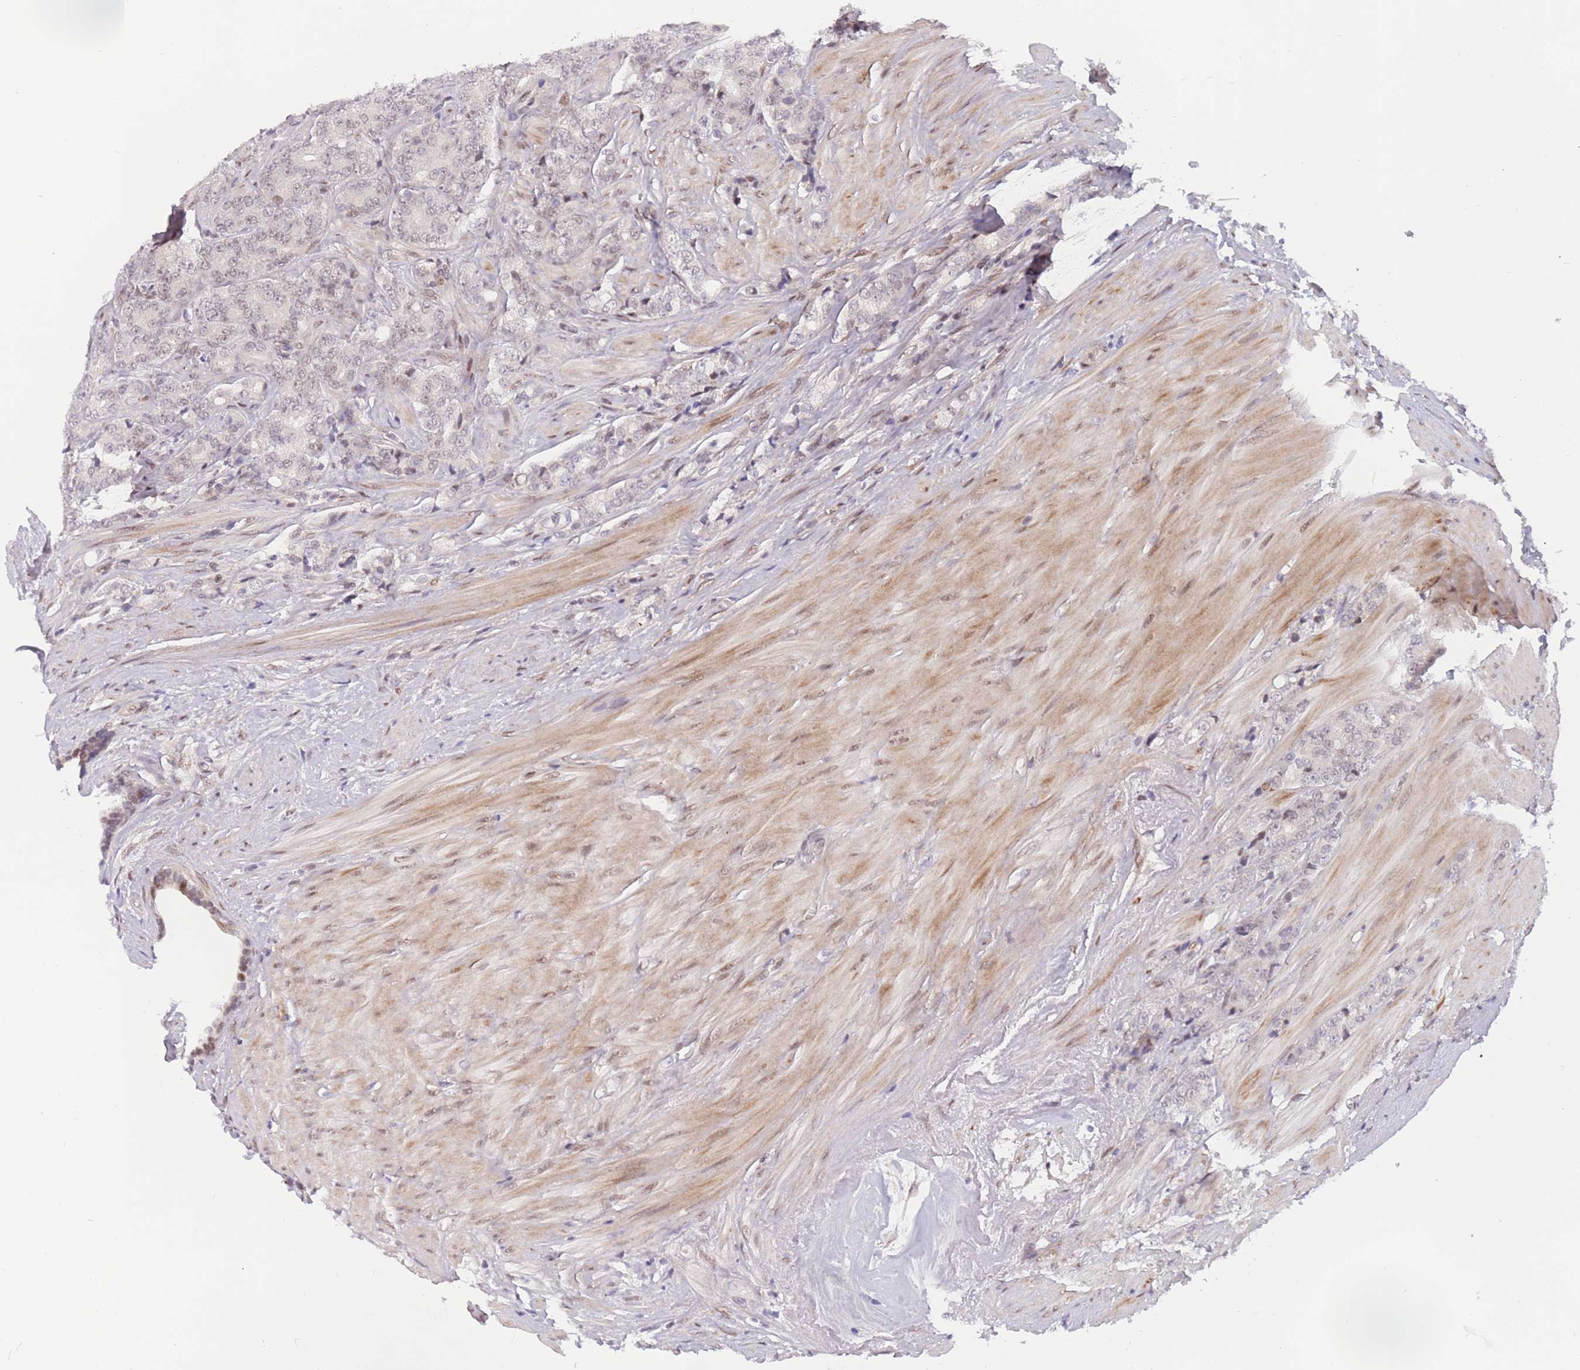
{"staining": {"intensity": "negative", "quantity": "none", "location": "none"}, "tissue": "prostate cancer", "cell_type": "Tumor cells", "image_type": "cancer", "snomed": [{"axis": "morphology", "description": "Adenocarcinoma, High grade"}, {"axis": "topography", "description": "Prostate"}], "caption": "This is a micrograph of immunohistochemistry staining of prostate cancer (high-grade adenocarcinoma), which shows no positivity in tumor cells.", "gene": "BCL9L", "patient": {"sex": "male", "age": 62}}